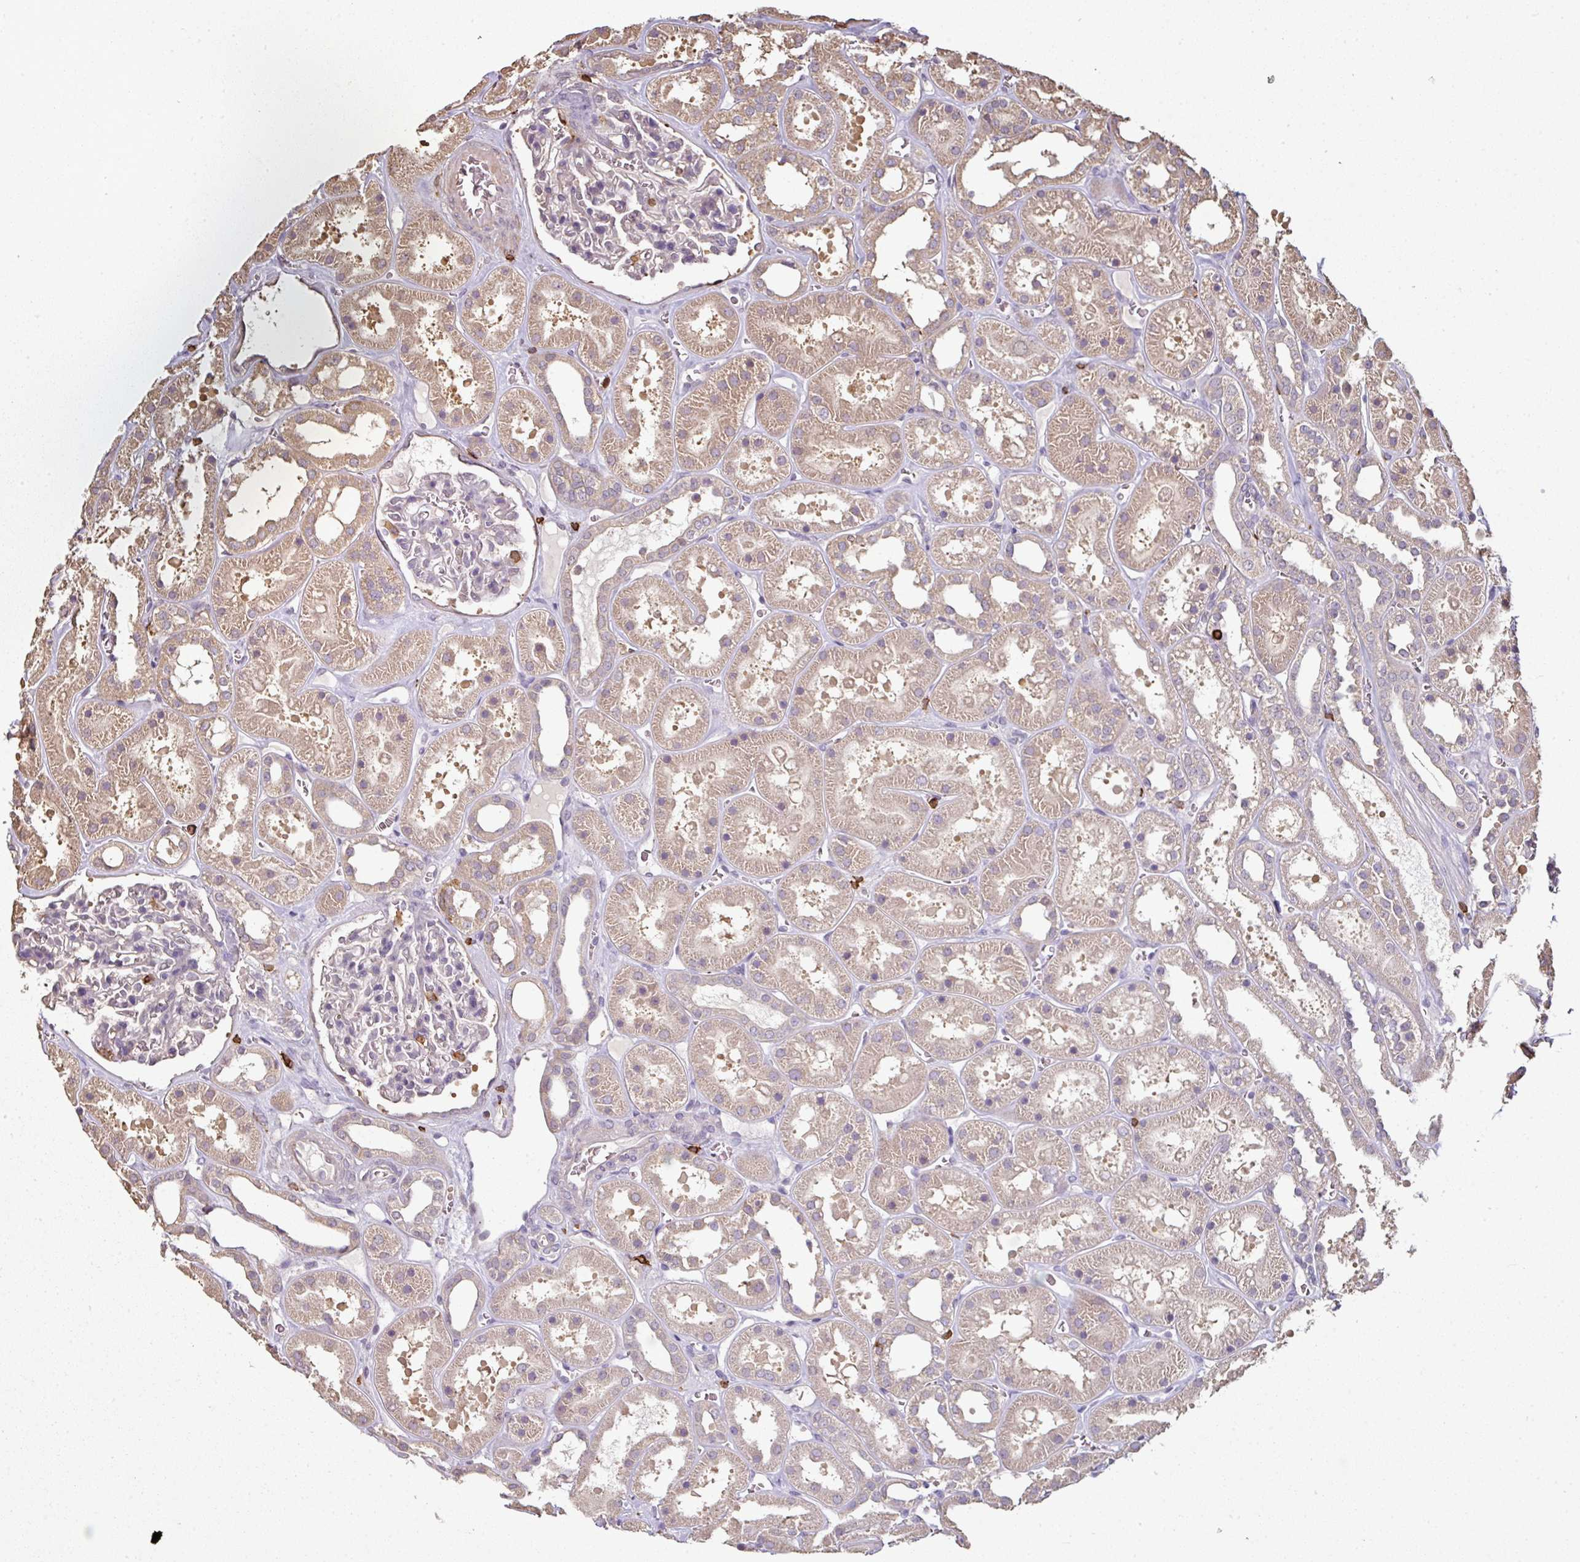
{"staining": {"intensity": "negative", "quantity": "none", "location": "none"}, "tissue": "kidney", "cell_type": "Cells in glomeruli", "image_type": "normal", "snomed": [{"axis": "morphology", "description": "Normal tissue, NOS"}, {"axis": "topography", "description": "Kidney"}], "caption": "Immunohistochemistry of normal human kidney reveals no expression in cells in glomeruli.", "gene": "OLFML2B", "patient": {"sex": "female", "age": 41}}